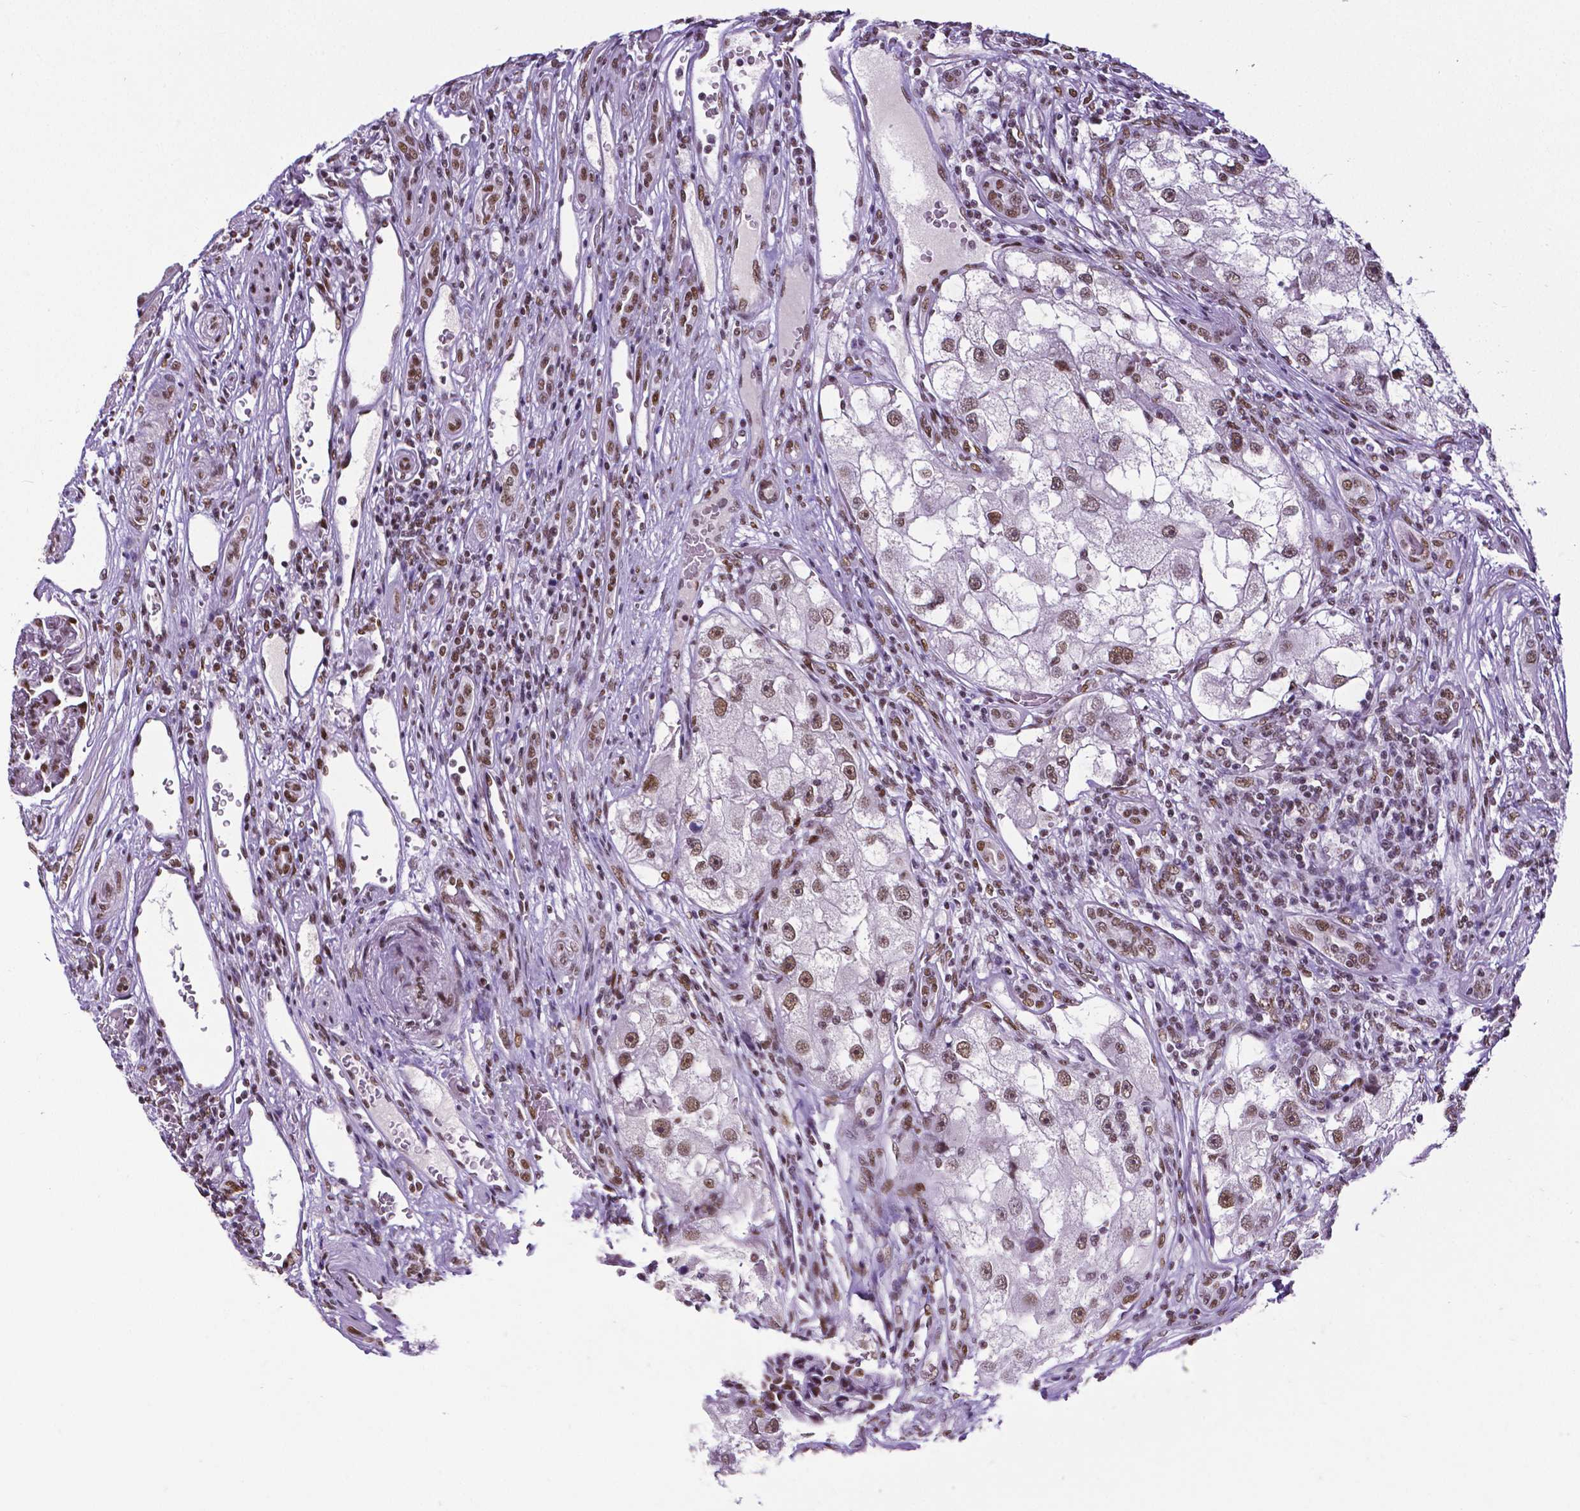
{"staining": {"intensity": "moderate", "quantity": ">75%", "location": "nuclear"}, "tissue": "renal cancer", "cell_type": "Tumor cells", "image_type": "cancer", "snomed": [{"axis": "morphology", "description": "Adenocarcinoma, NOS"}, {"axis": "topography", "description": "Kidney"}], "caption": "Moderate nuclear protein staining is identified in about >75% of tumor cells in adenocarcinoma (renal). (DAB (3,3'-diaminobenzidine) IHC, brown staining for protein, blue staining for nuclei).", "gene": "REST", "patient": {"sex": "male", "age": 63}}